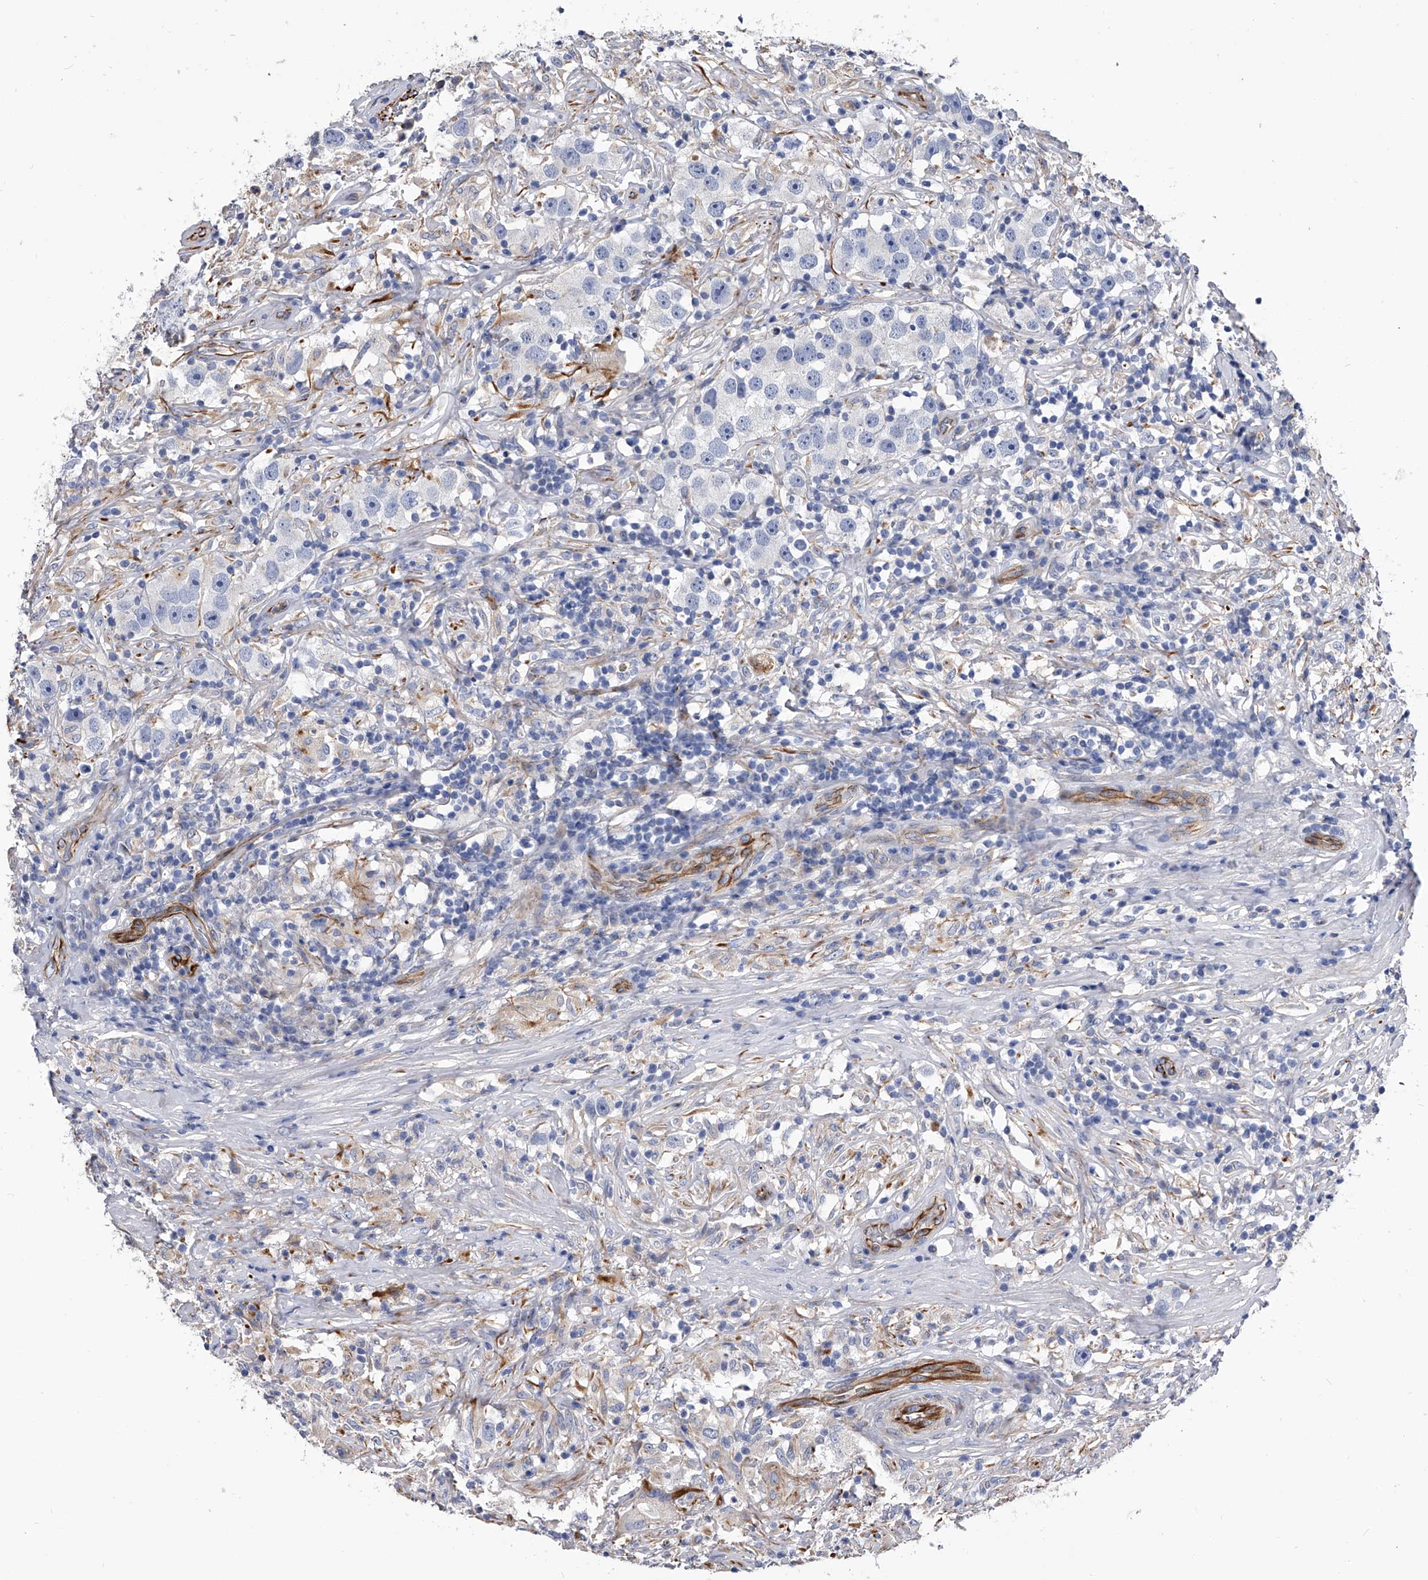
{"staining": {"intensity": "negative", "quantity": "none", "location": "none"}, "tissue": "testis cancer", "cell_type": "Tumor cells", "image_type": "cancer", "snomed": [{"axis": "morphology", "description": "Seminoma, NOS"}, {"axis": "topography", "description": "Testis"}], "caption": "Immunohistochemistry micrograph of neoplastic tissue: testis cancer (seminoma) stained with DAB (3,3'-diaminobenzidine) displays no significant protein positivity in tumor cells.", "gene": "EFCAB7", "patient": {"sex": "male", "age": 49}}